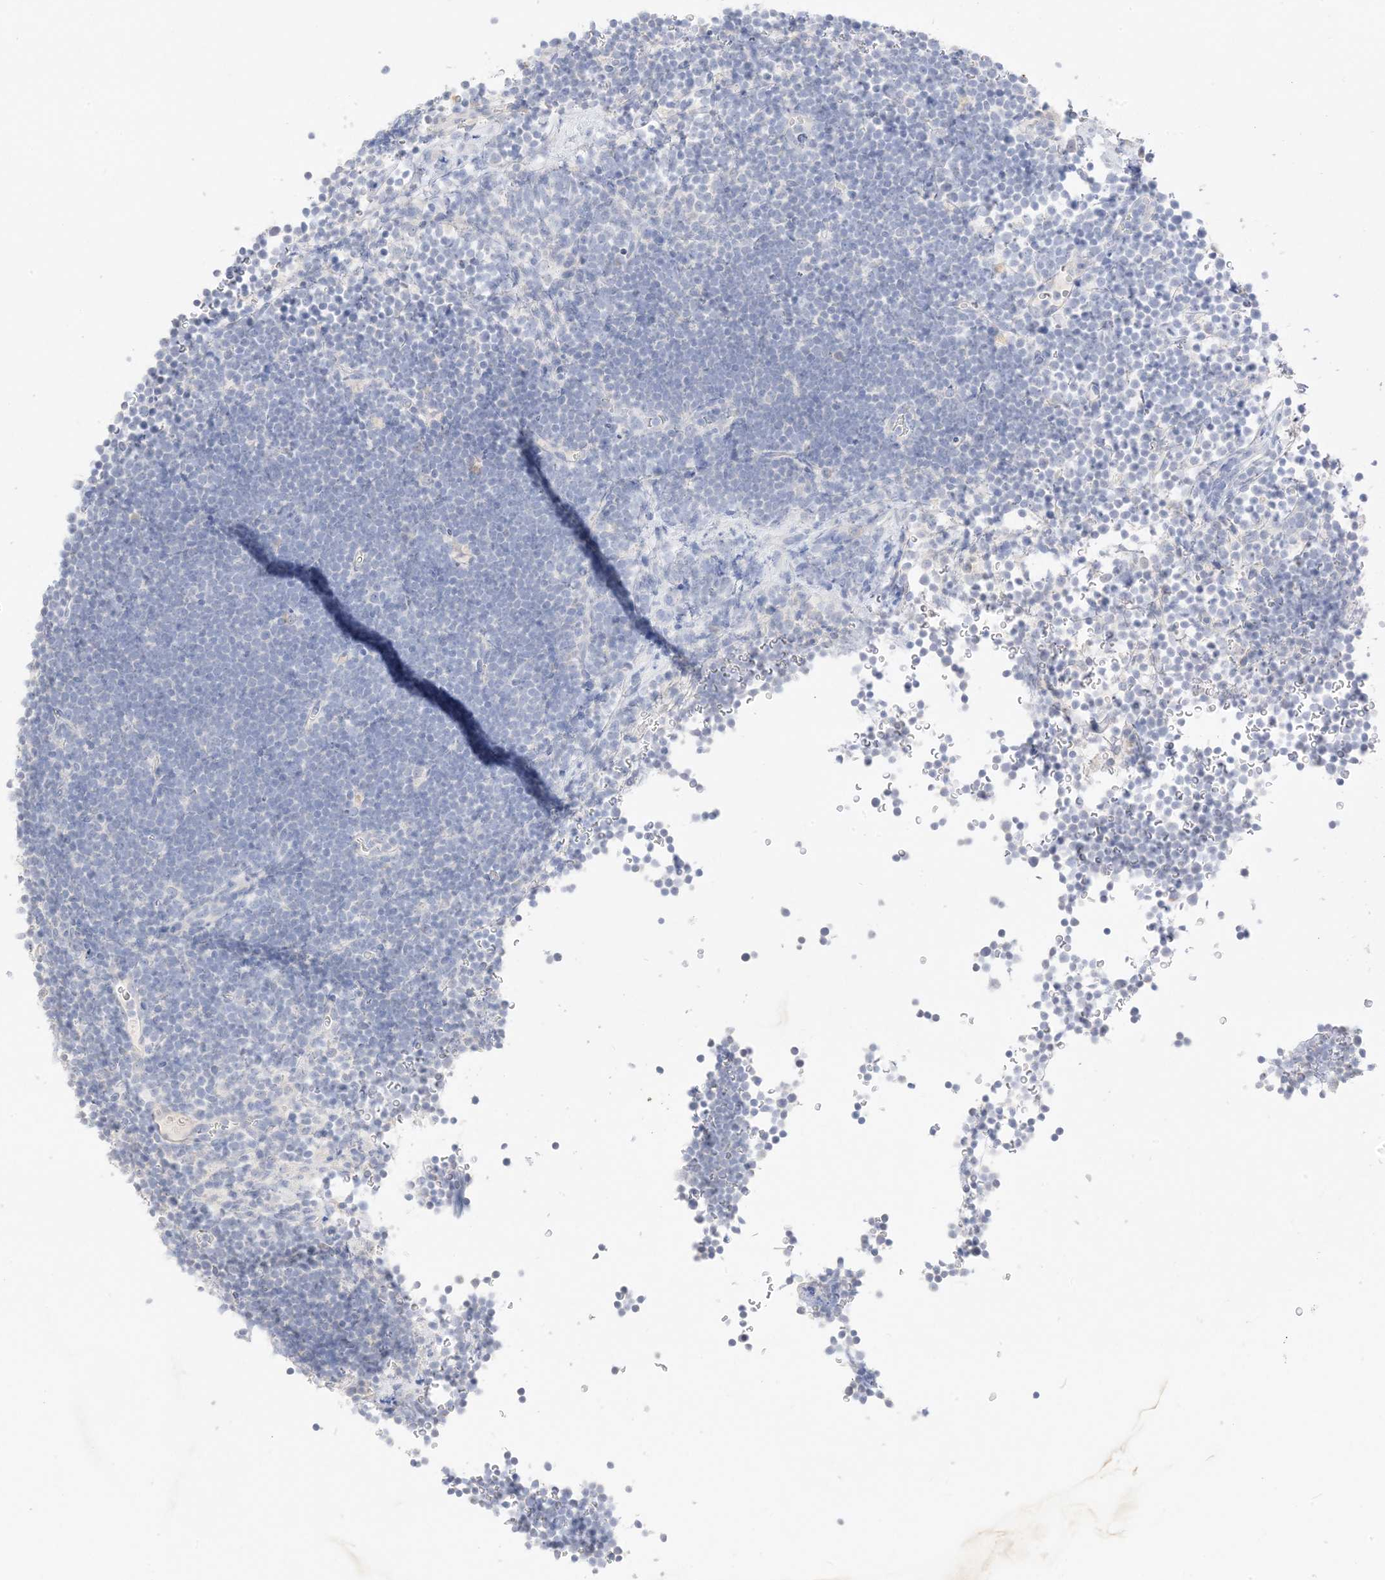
{"staining": {"intensity": "negative", "quantity": "none", "location": "none"}, "tissue": "lymphoma", "cell_type": "Tumor cells", "image_type": "cancer", "snomed": [{"axis": "morphology", "description": "Malignant lymphoma, non-Hodgkin's type, High grade"}, {"axis": "topography", "description": "Lymph node"}], "caption": "The immunohistochemistry photomicrograph has no significant staining in tumor cells of lymphoma tissue.", "gene": "MUC17", "patient": {"sex": "male", "age": 13}}